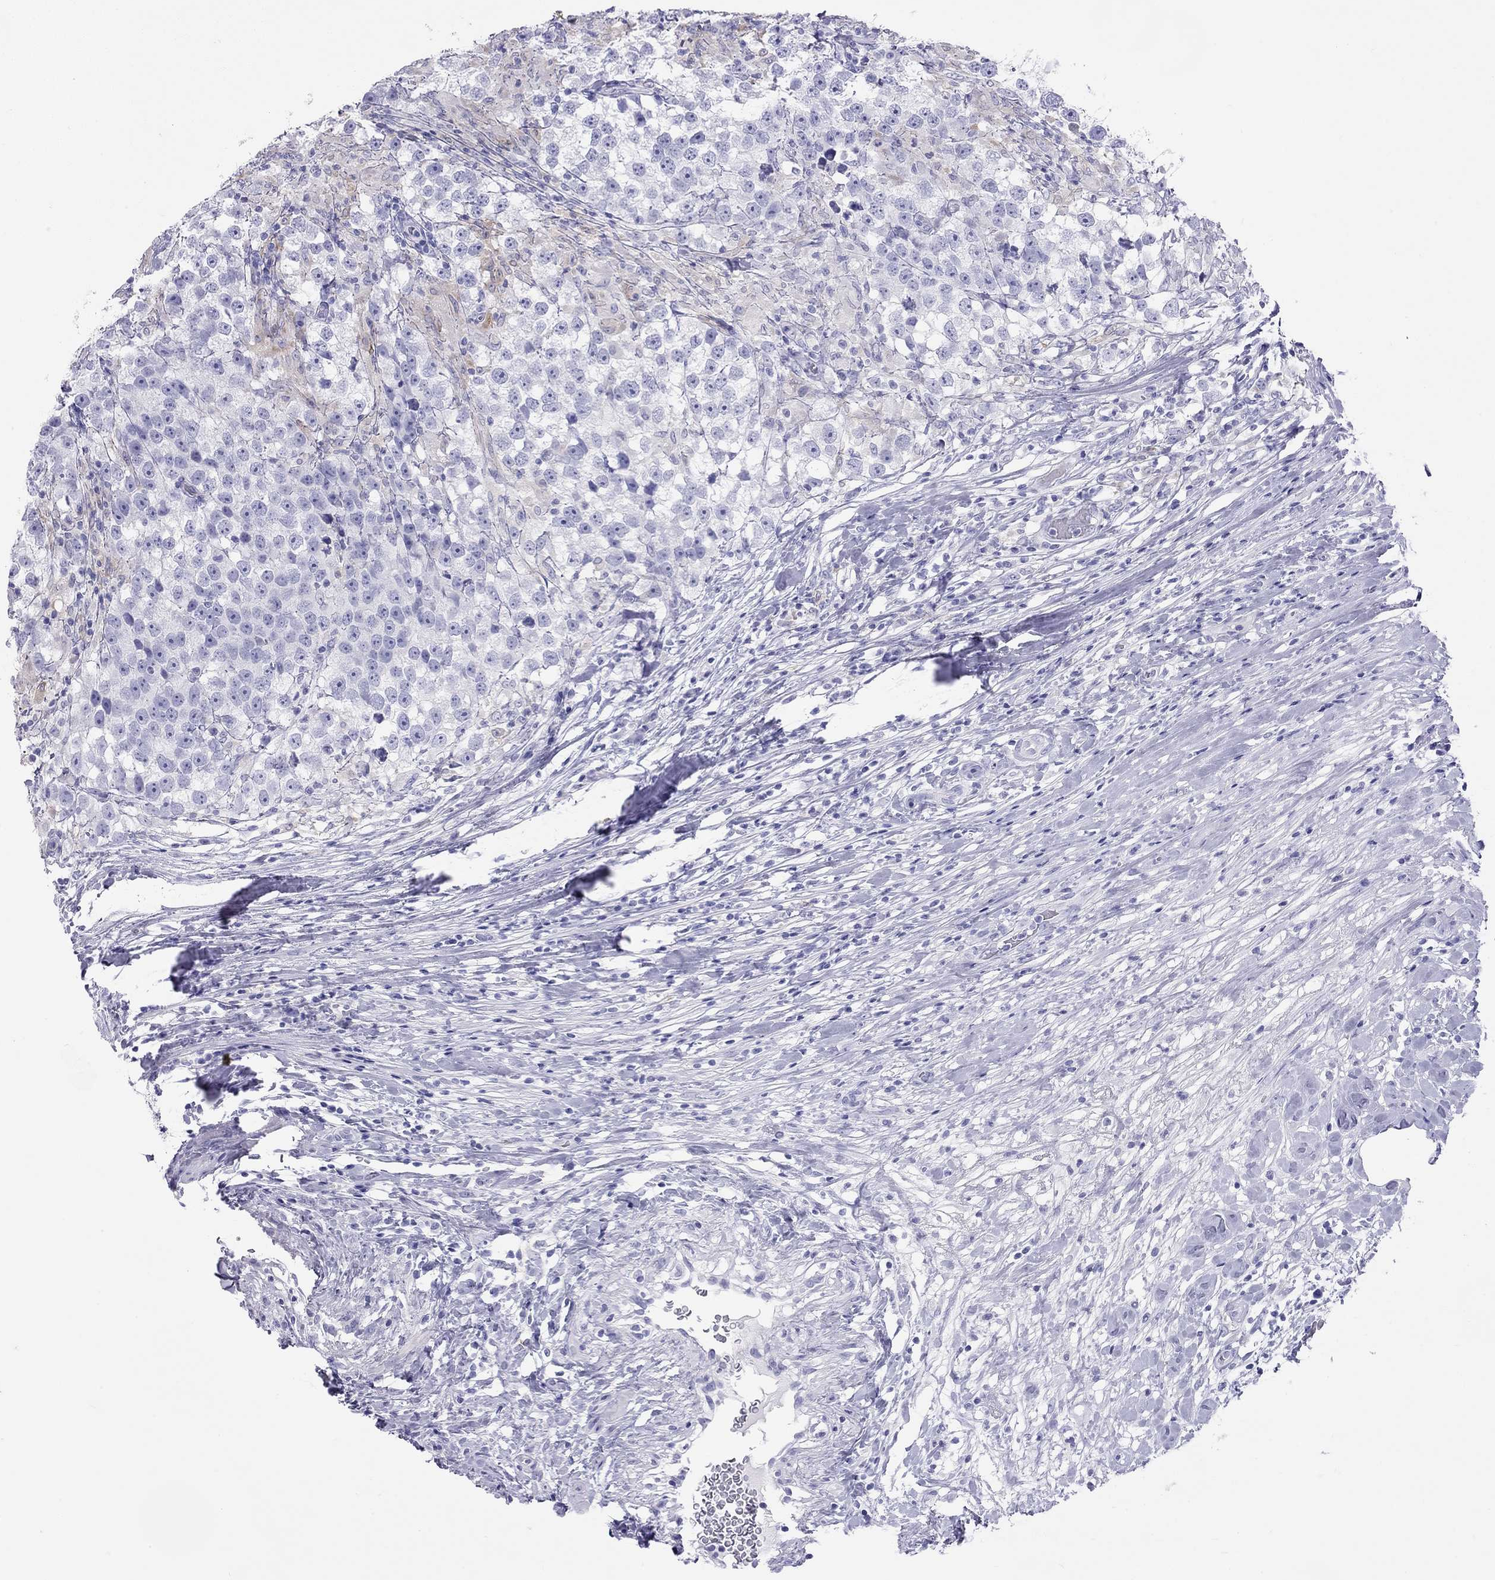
{"staining": {"intensity": "negative", "quantity": "none", "location": "none"}, "tissue": "testis cancer", "cell_type": "Tumor cells", "image_type": "cancer", "snomed": [{"axis": "morphology", "description": "Seminoma, NOS"}, {"axis": "topography", "description": "Testis"}], "caption": "DAB (3,3'-diaminobenzidine) immunohistochemical staining of testis seminoma shows no significant positivity in tumor cells.", "gene": "HLA-DQB2", "patient": {"sex": "male", "age": 46}}